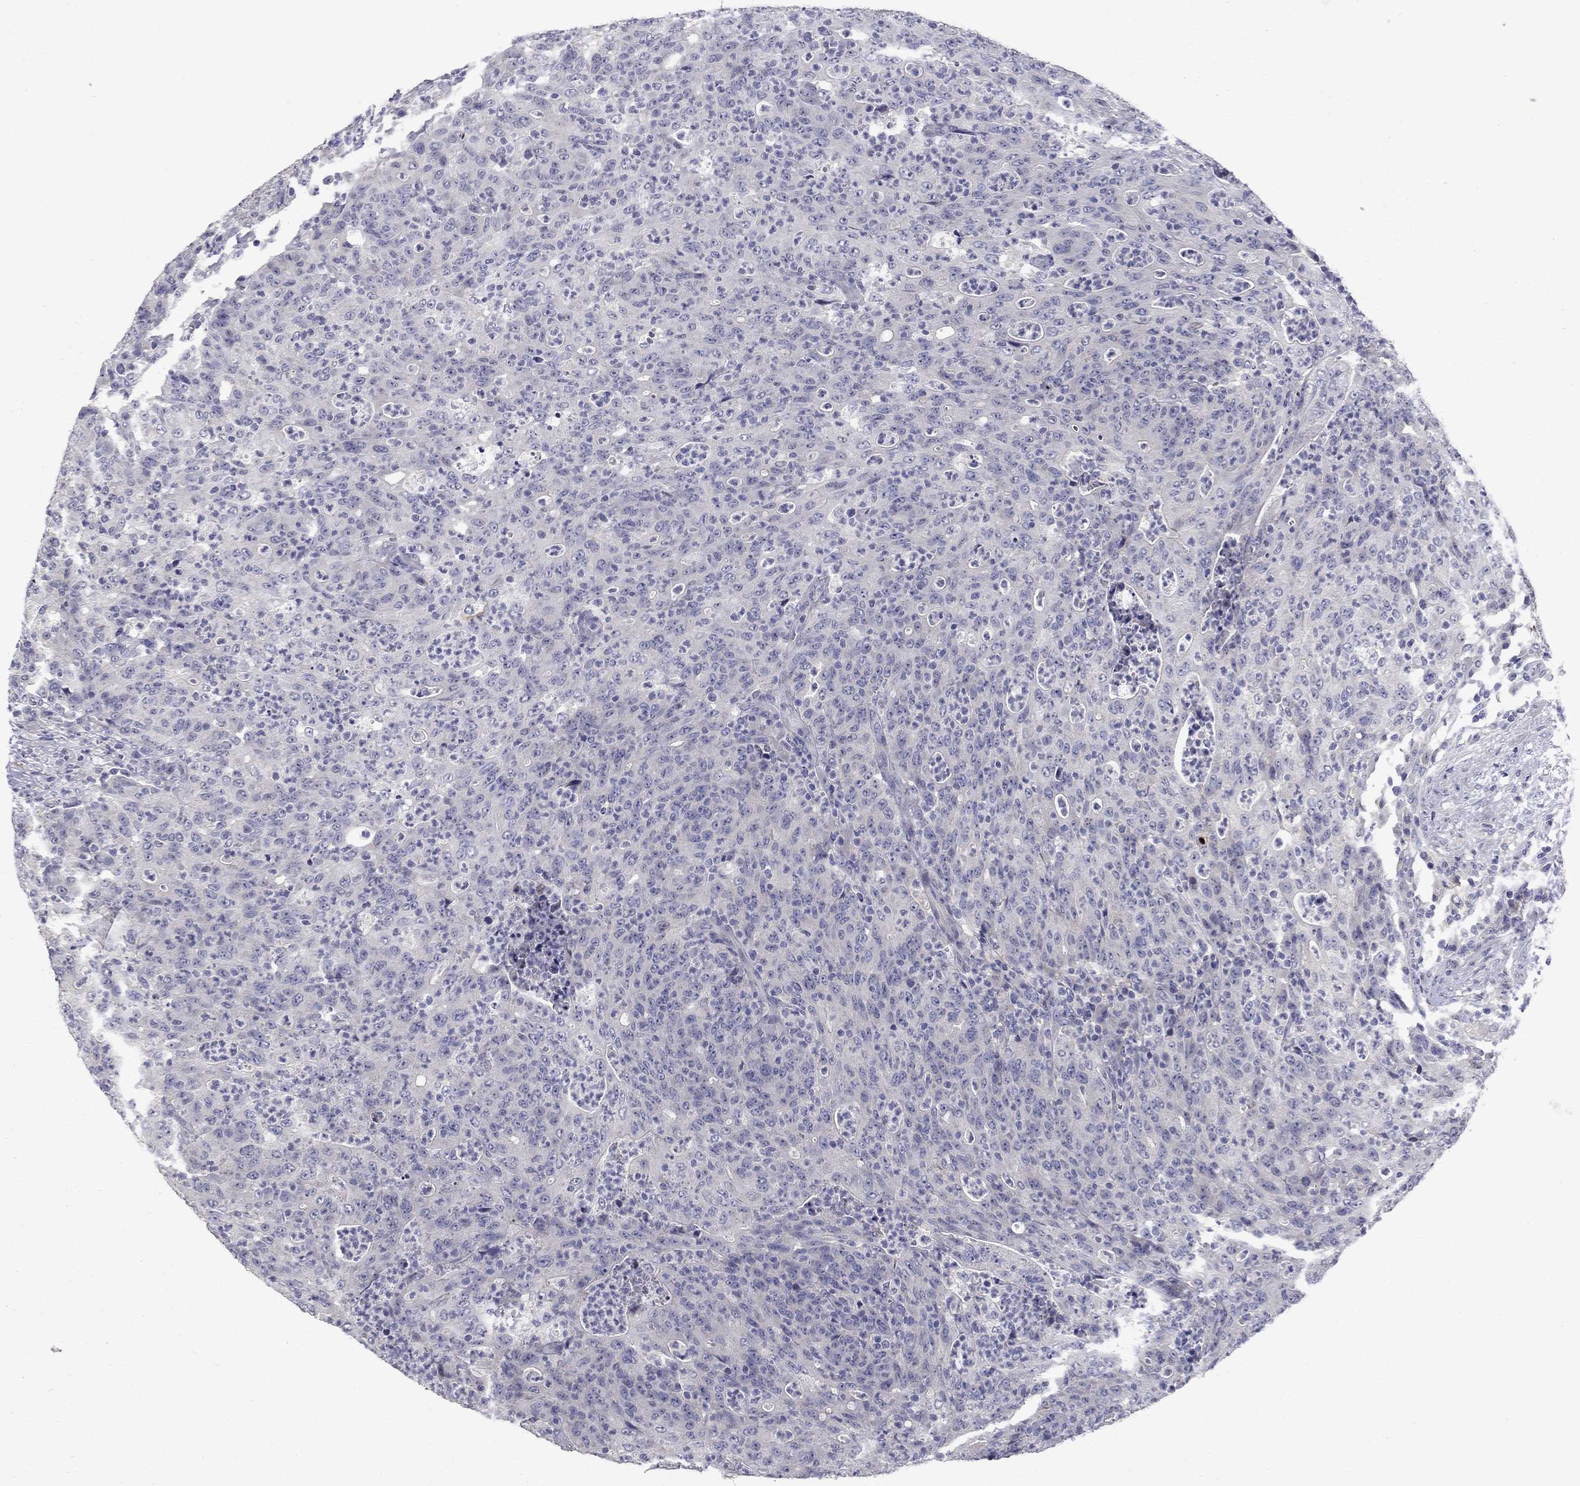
{"staining": {"intensity": "negative", "quantity": "none", "location": "none"}, "tissue": "colorectal cancer", "cell_type": "Tumor cells", "image_type": "cancer", "snomed": [{"axis": "morphology", "description": "Adenocarcinoma, NOS"}, {"axis": "topography", "description": "Colon"}], "caption": "DAB immunohistochemical staining of human colorectal adenocarcinoma displays no significant staining in tumor cells. (Immunohistochemistry, brightfield microscopy, high magnification).", "gene": "TP53TG5", "patient": {"sex": "male", "age": 70}}